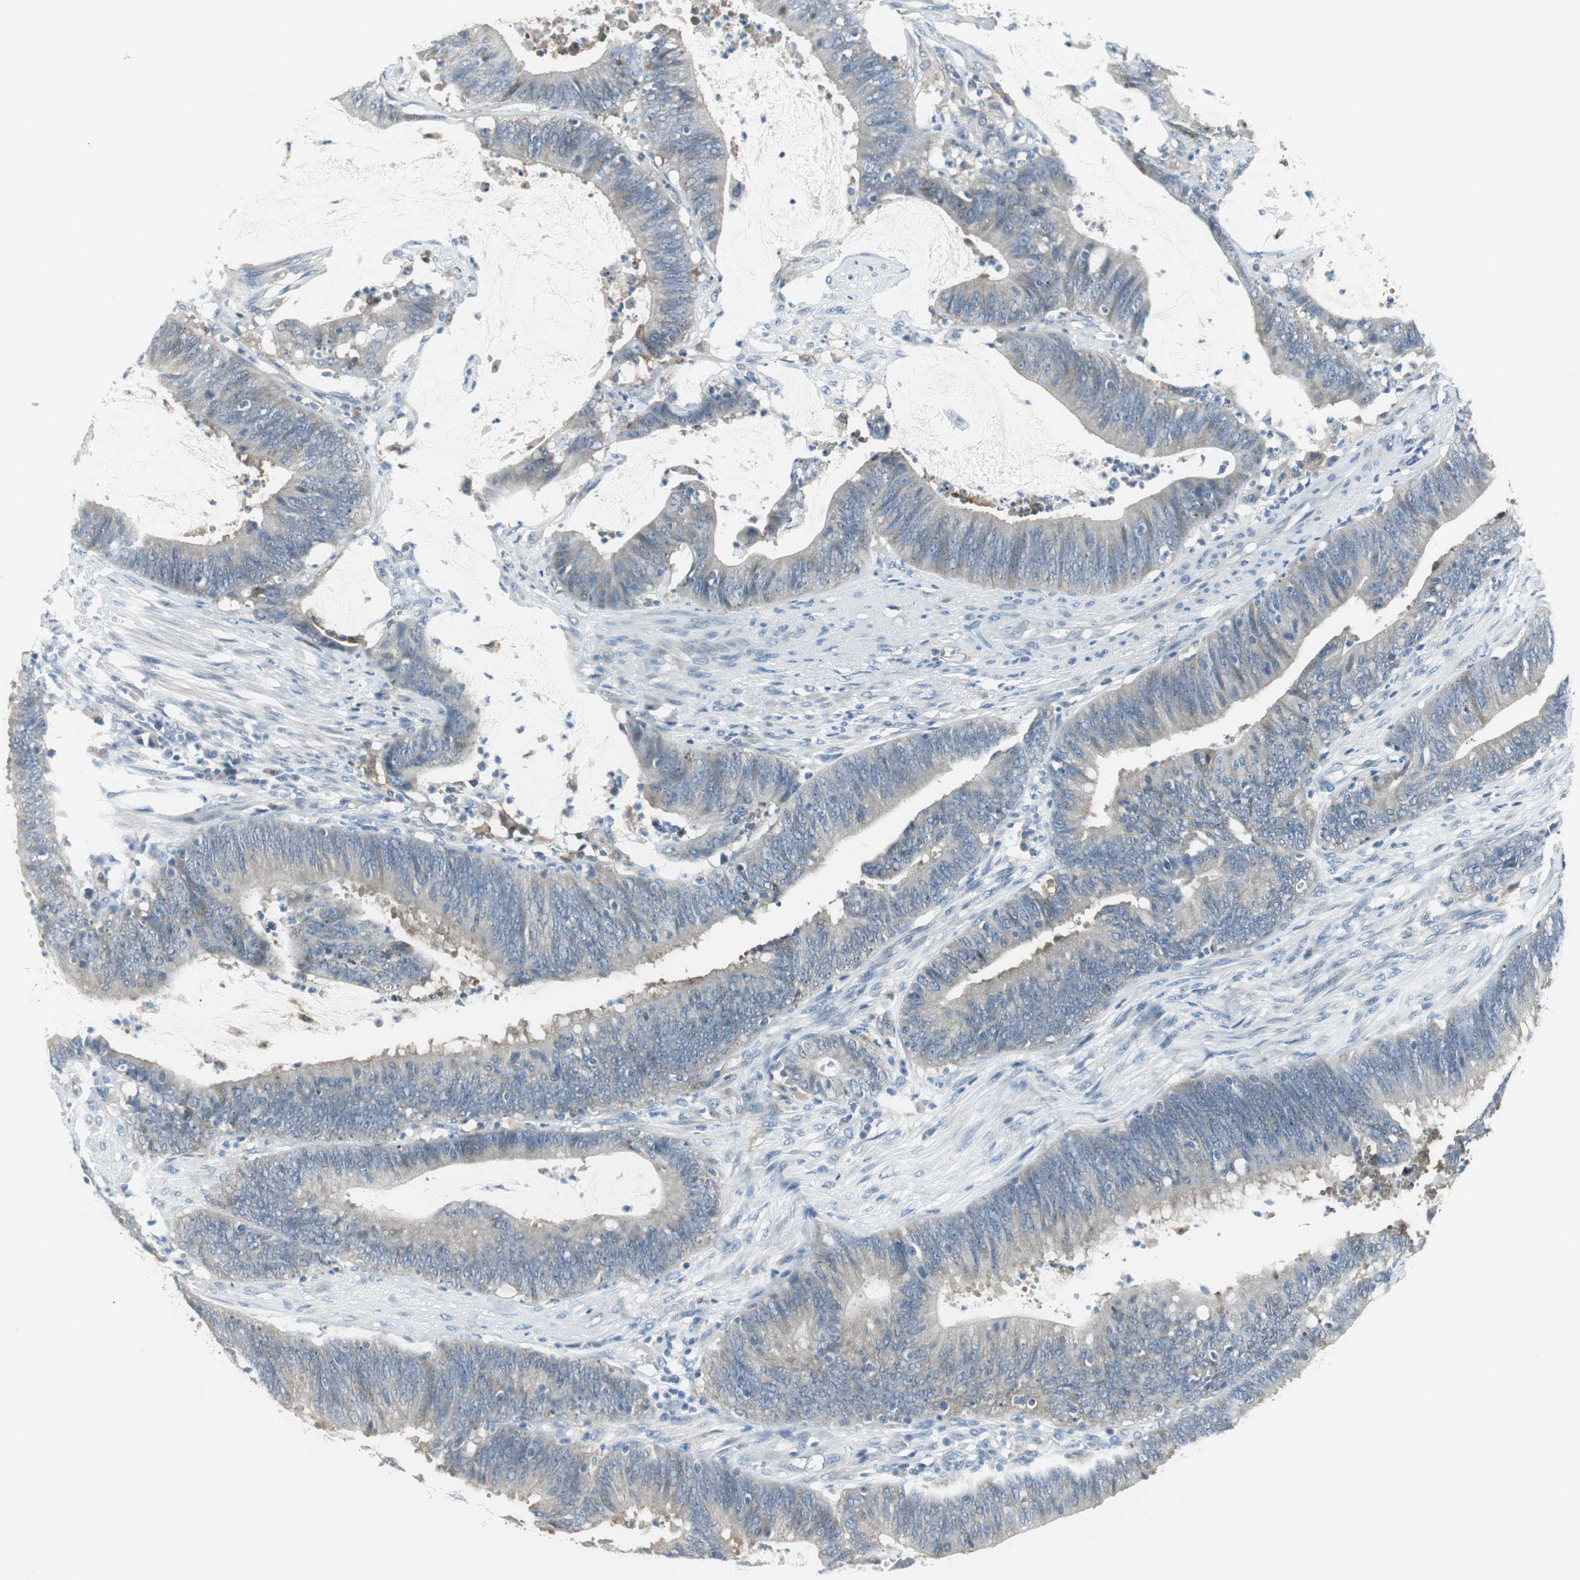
{"staining": {"intensity": "weak", "quantity": "<25%", "location": "cytoplasmic/membranous"}, "tissue": "colorectal cancer", "cell_type": "Tumor cells", "image_type": "cancer", "snomed": [{"axis": "morphology", "description": "Adenocarcinoma, NOS"}, {"axis": "topography", "description": "Rectum"}], "caption": "Immunohistochemical staining of human colorectal adenocarcinoma shows no significant staining in tumor cells. The staining is performed using DAB brown chromogen with nuclei counter-stained in using hematoxylin.", "gene": "MSTO1", "patient": {"sex": "female", "age": 66}}